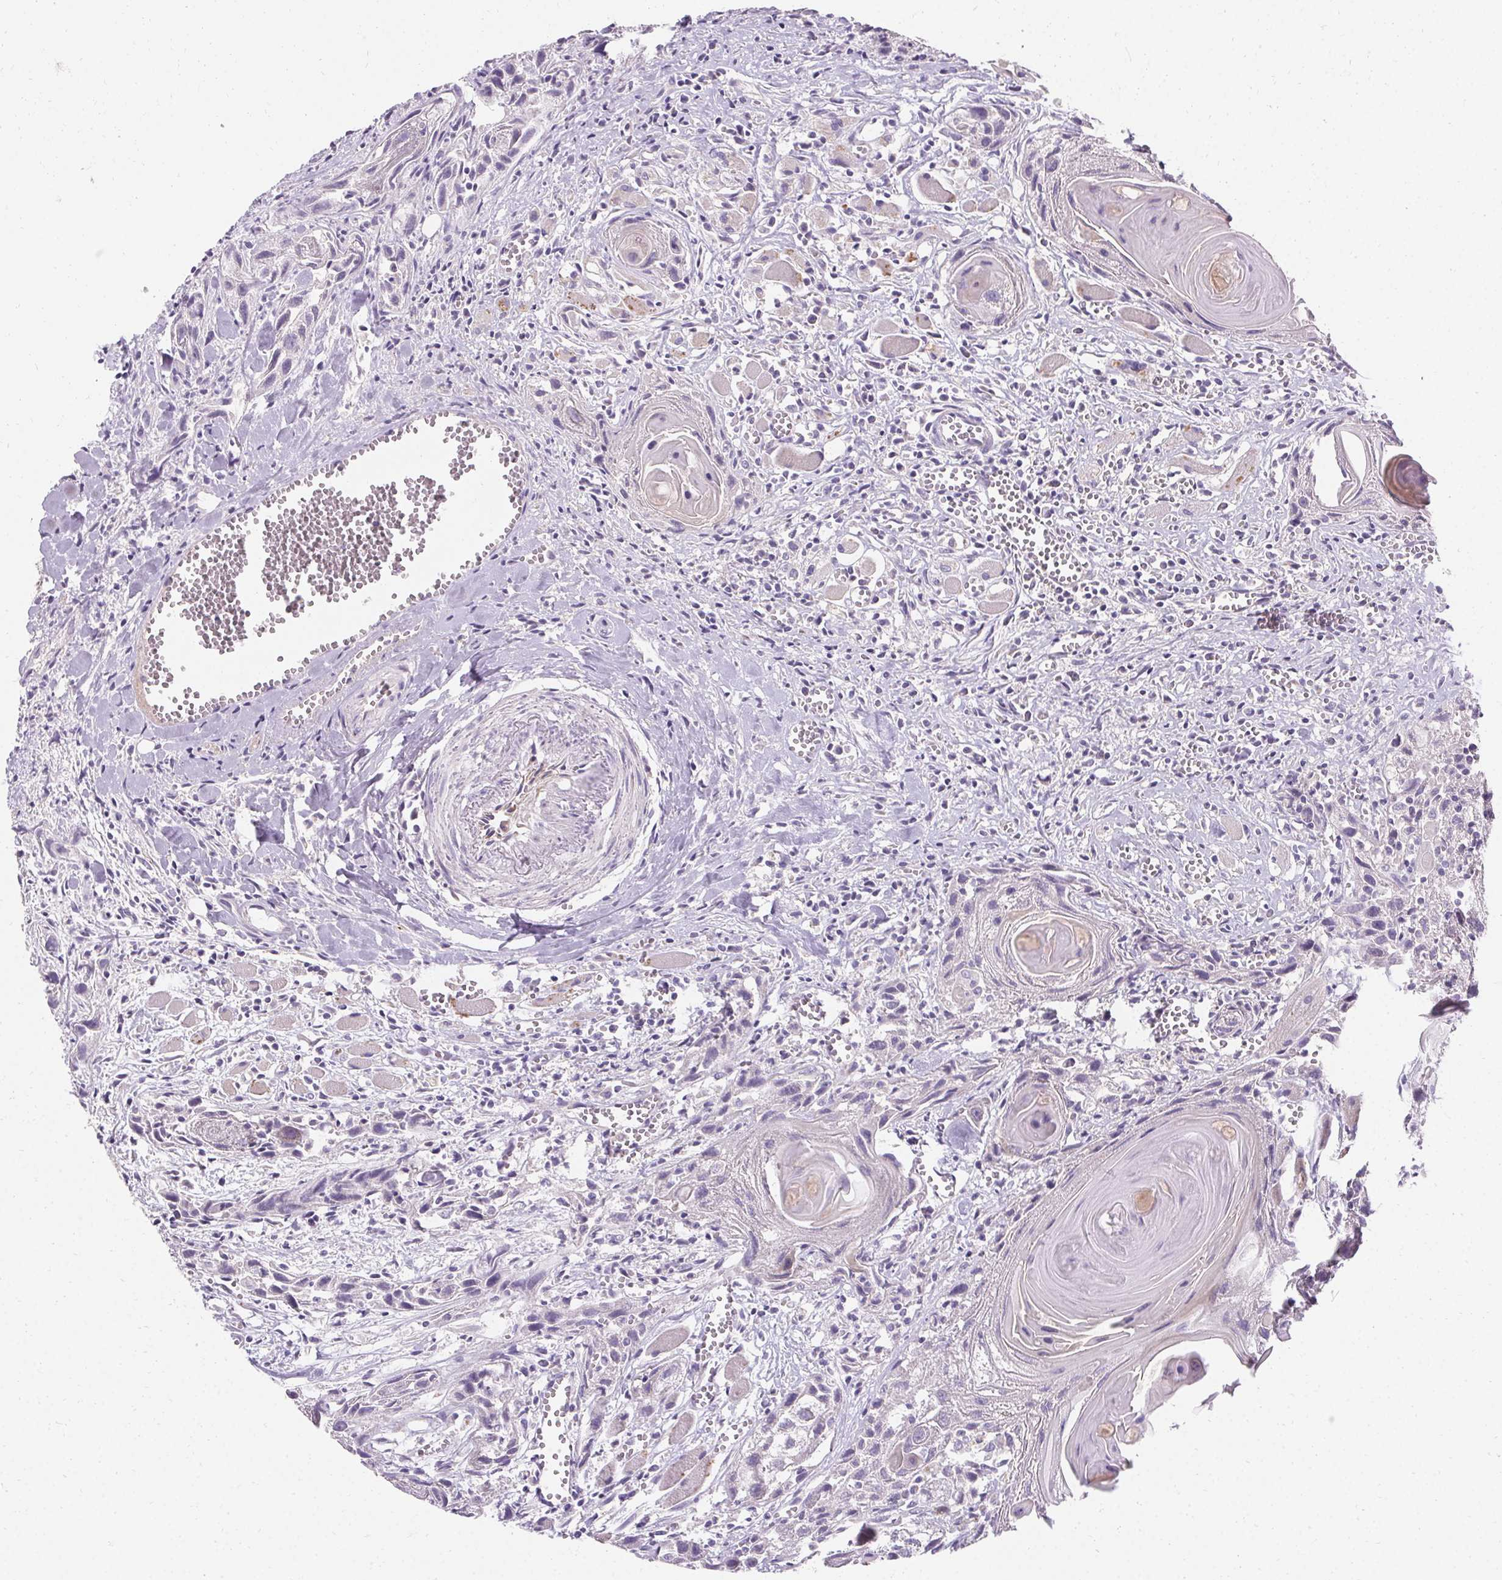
{"staining": {"intensity": "negative", "quantity": "none", "location": "none"}, "tissue": "head and neck cancer", "cell_type": "Tumor cells", "image_type": "cancer", "snomed": [{"axis": "morphology", "description": "Squamous cell carcinoma, NOS"}, {"axis": "topography", "description": "Head-Neck"}], "caption": "A high-resolution micrograph shows immunohistochemistry (IHC) staining of squamous cell carcinoma (head and neck), which shows no significant expression in tumor cells.", "gene": "TRIP13", "patient": {"sex": "female", "age": 80}}